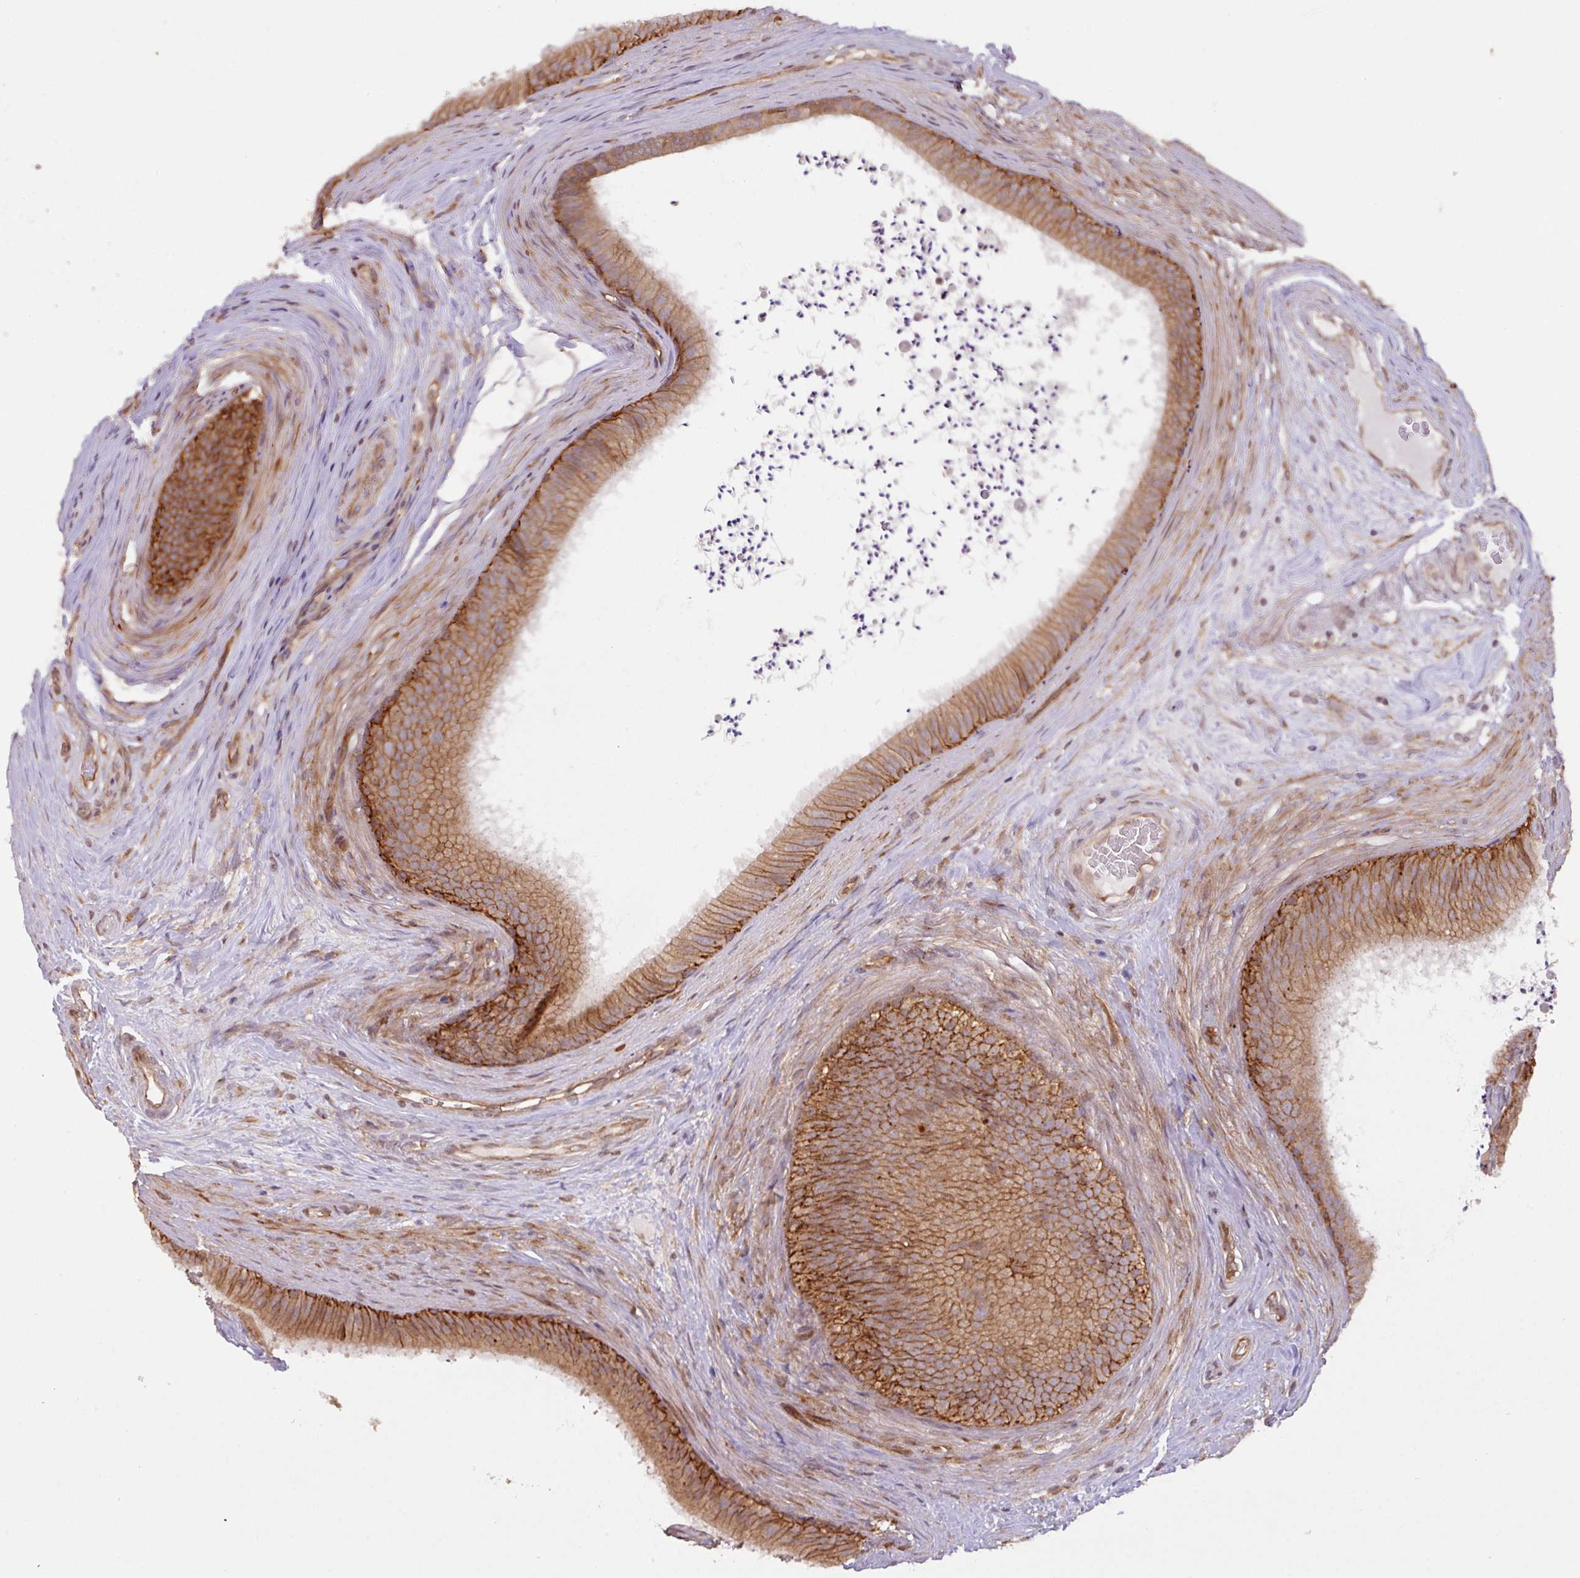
{"staining": {"intensity": "moderate", "quantity": ">75%", "location": "cytoplasmic/membranous"}, "tissue": "epididymis", "cell_type": "Glandular cells", "image_type": "normal", "snomed": [{"axis": "morphology", "description": "Normal tissue, NOS"}, {"axis": "topography", "description": "Testis"}, {"axis": "topography", "description": "Epididymis"}], "caption": "A brown stain shows moderate cytoplasmic/membranous positivity of a protein in glandular cells of benign human epididymis.", "gene": "CYFIP2", "patient": {"sex": "male", "age": 41}}